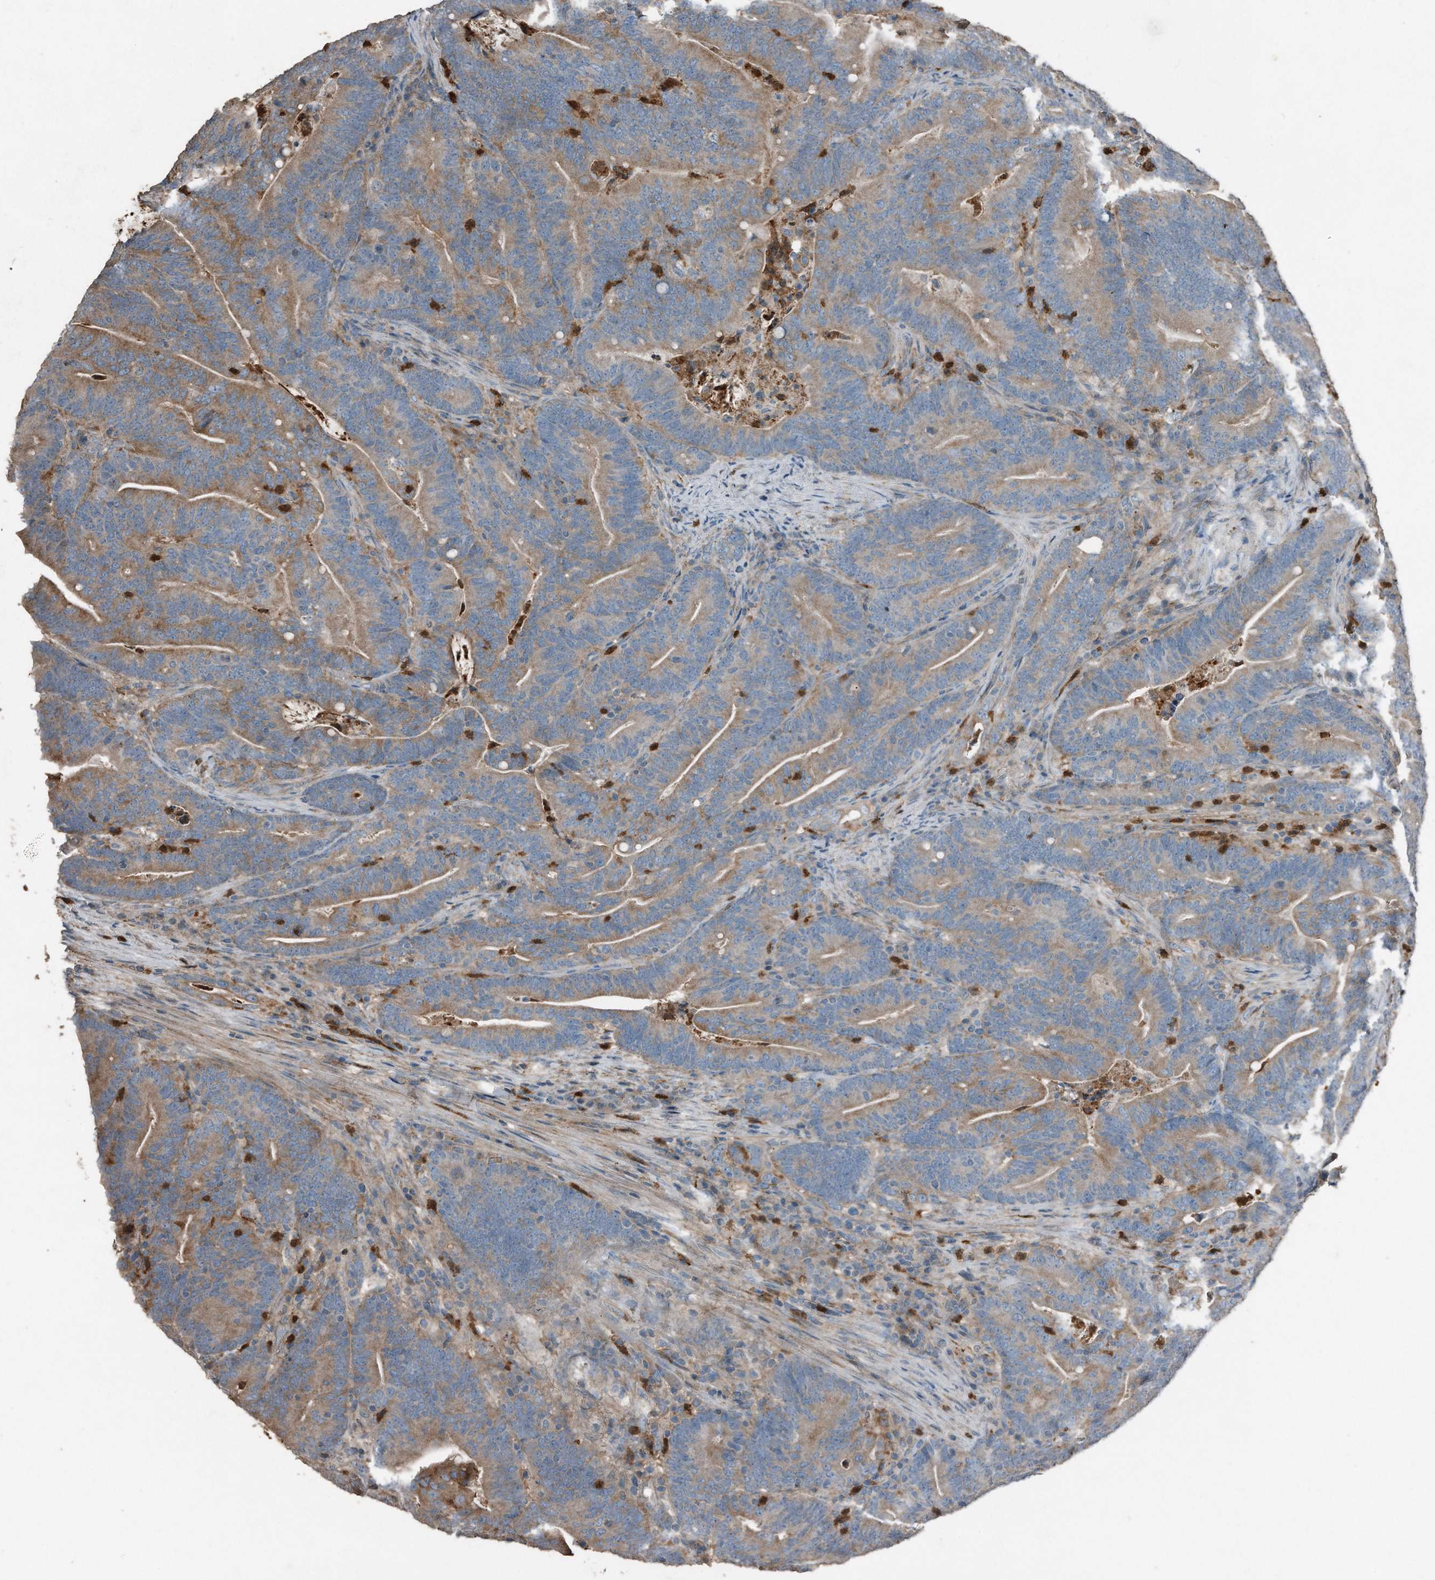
{"staining": {"intensity": "moderate", "quantity": ">75%", "location": "cytoplasmic/membranous"}, "tissue": "colorectal cancer", "cell_type": "Tumor cells", "image_type": "cancer", "snomed": [{"axis": "morphology", "description": "Adenocarcinoma, NOS"}, {"axis": "topography", "description": "Colon"}], "caption": "IHC (DAB (3,3'-diaminobenzidine)) staining of human colorectal cancer reveals moderate cytoplasmic/membranous protein positivity in approximately >75% of tumor cells.", "gene": "C9", "patient": {"sex": "female", "age": 66}}